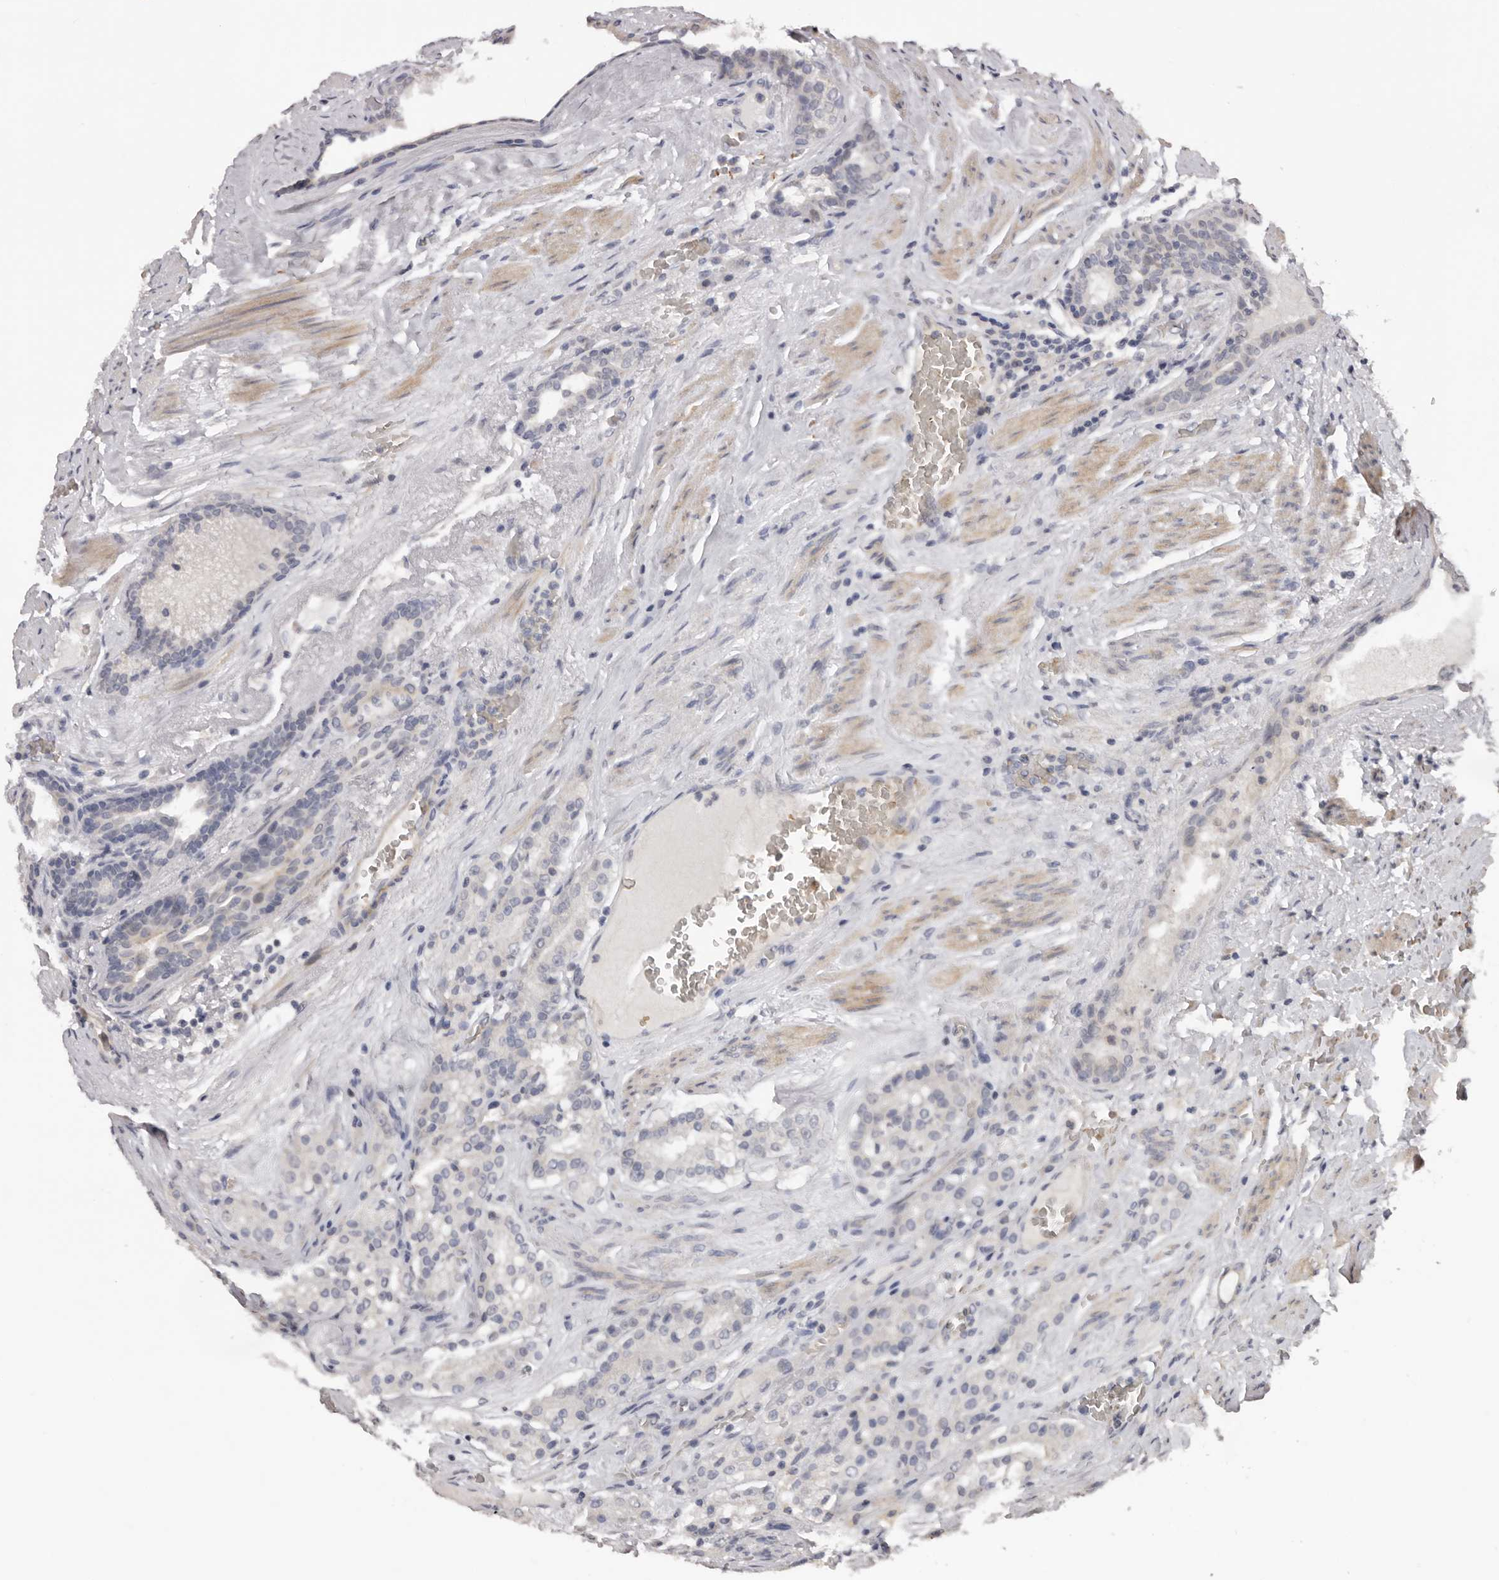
{"staining": {"intensity": "negative", "quantity": "none", "location": "none"}, "tissue": "prostate cancer", "cell_type": "Tumor cells", "image_type": "cancer", "snomed": [{"axis": "morphology", "description": "Adenocarcinoma, Medium grade"}, {"axis": "topography", "description": "Prostate"}], "caption": "Prostate cancer was stained to show a protein in brown. There is no significant positivity in tumor cells. (Brightfield microscopy of DAB (3,3'-diaminobenzidine) immunohistochemistry at high magnification).", "gene": "TNR", "patient": {"sex": "male", "age": 72}}